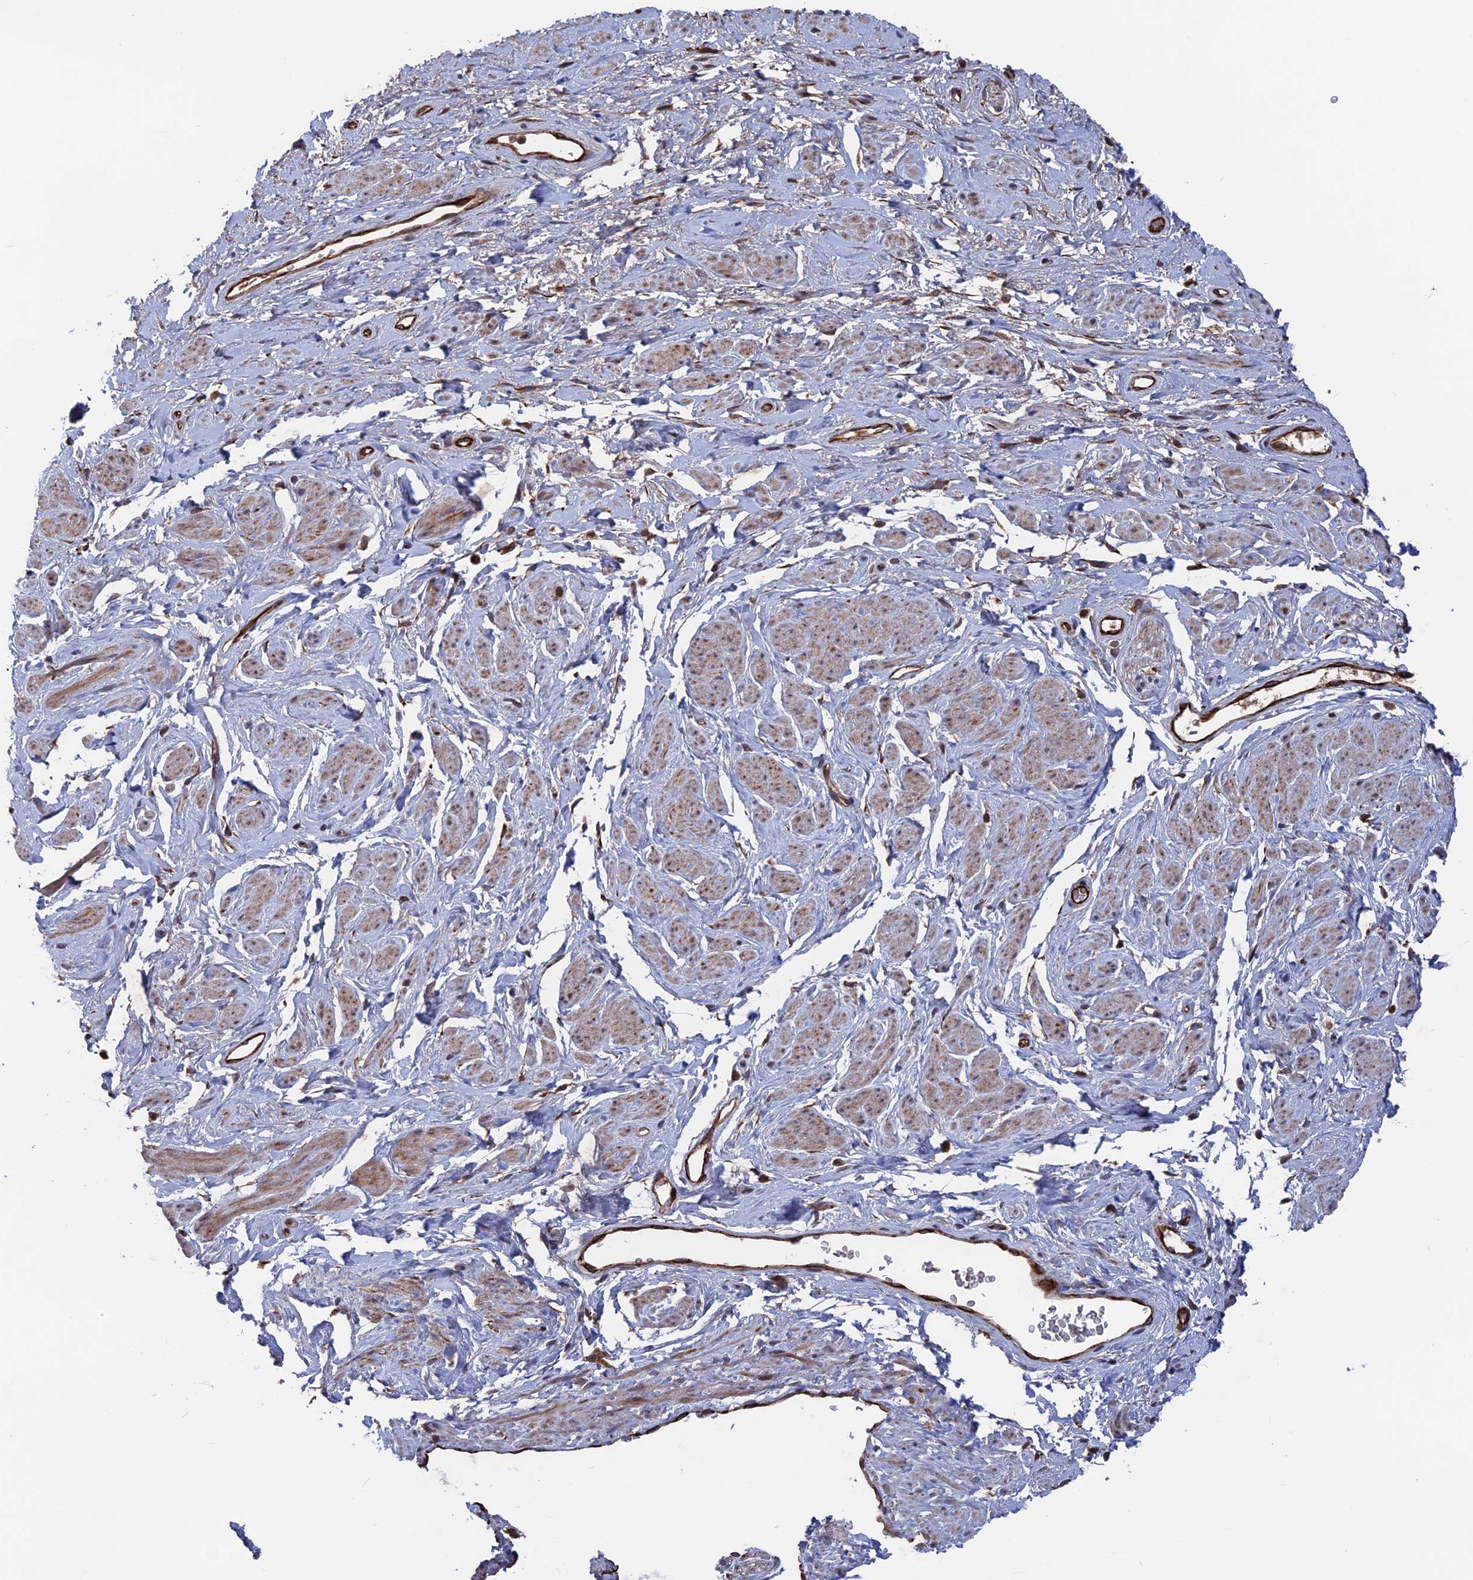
{"staining": {"intensity": "moderate", "quantity": ">75%", "location": "cytoplasmic/membranous"}, "tissue": "soft tissue", "cell_type": "Chondrocytes", "image_type": "normal", "snomed": [{"axis": "morphology", "description": "Normal tissue, NOS"}, {"axis": "morphology", "description": "Adenocarcinoma, NOS"}, {"axis": "topography", "description": "Rectum"}, {"axis": "topography", "description": "Vagina"}, {"axis": "topography", "description": "Peripheral nerve tissue"}], "caption": "An IHC histopathology image of normal tissue is shown. Protein staining in brown labels moderate cytoplasmic/membranous positivity in soft tissue within chondrocytes.", "gene": "PLA2G15", "patient": {"sex": "female", "age": 71}}